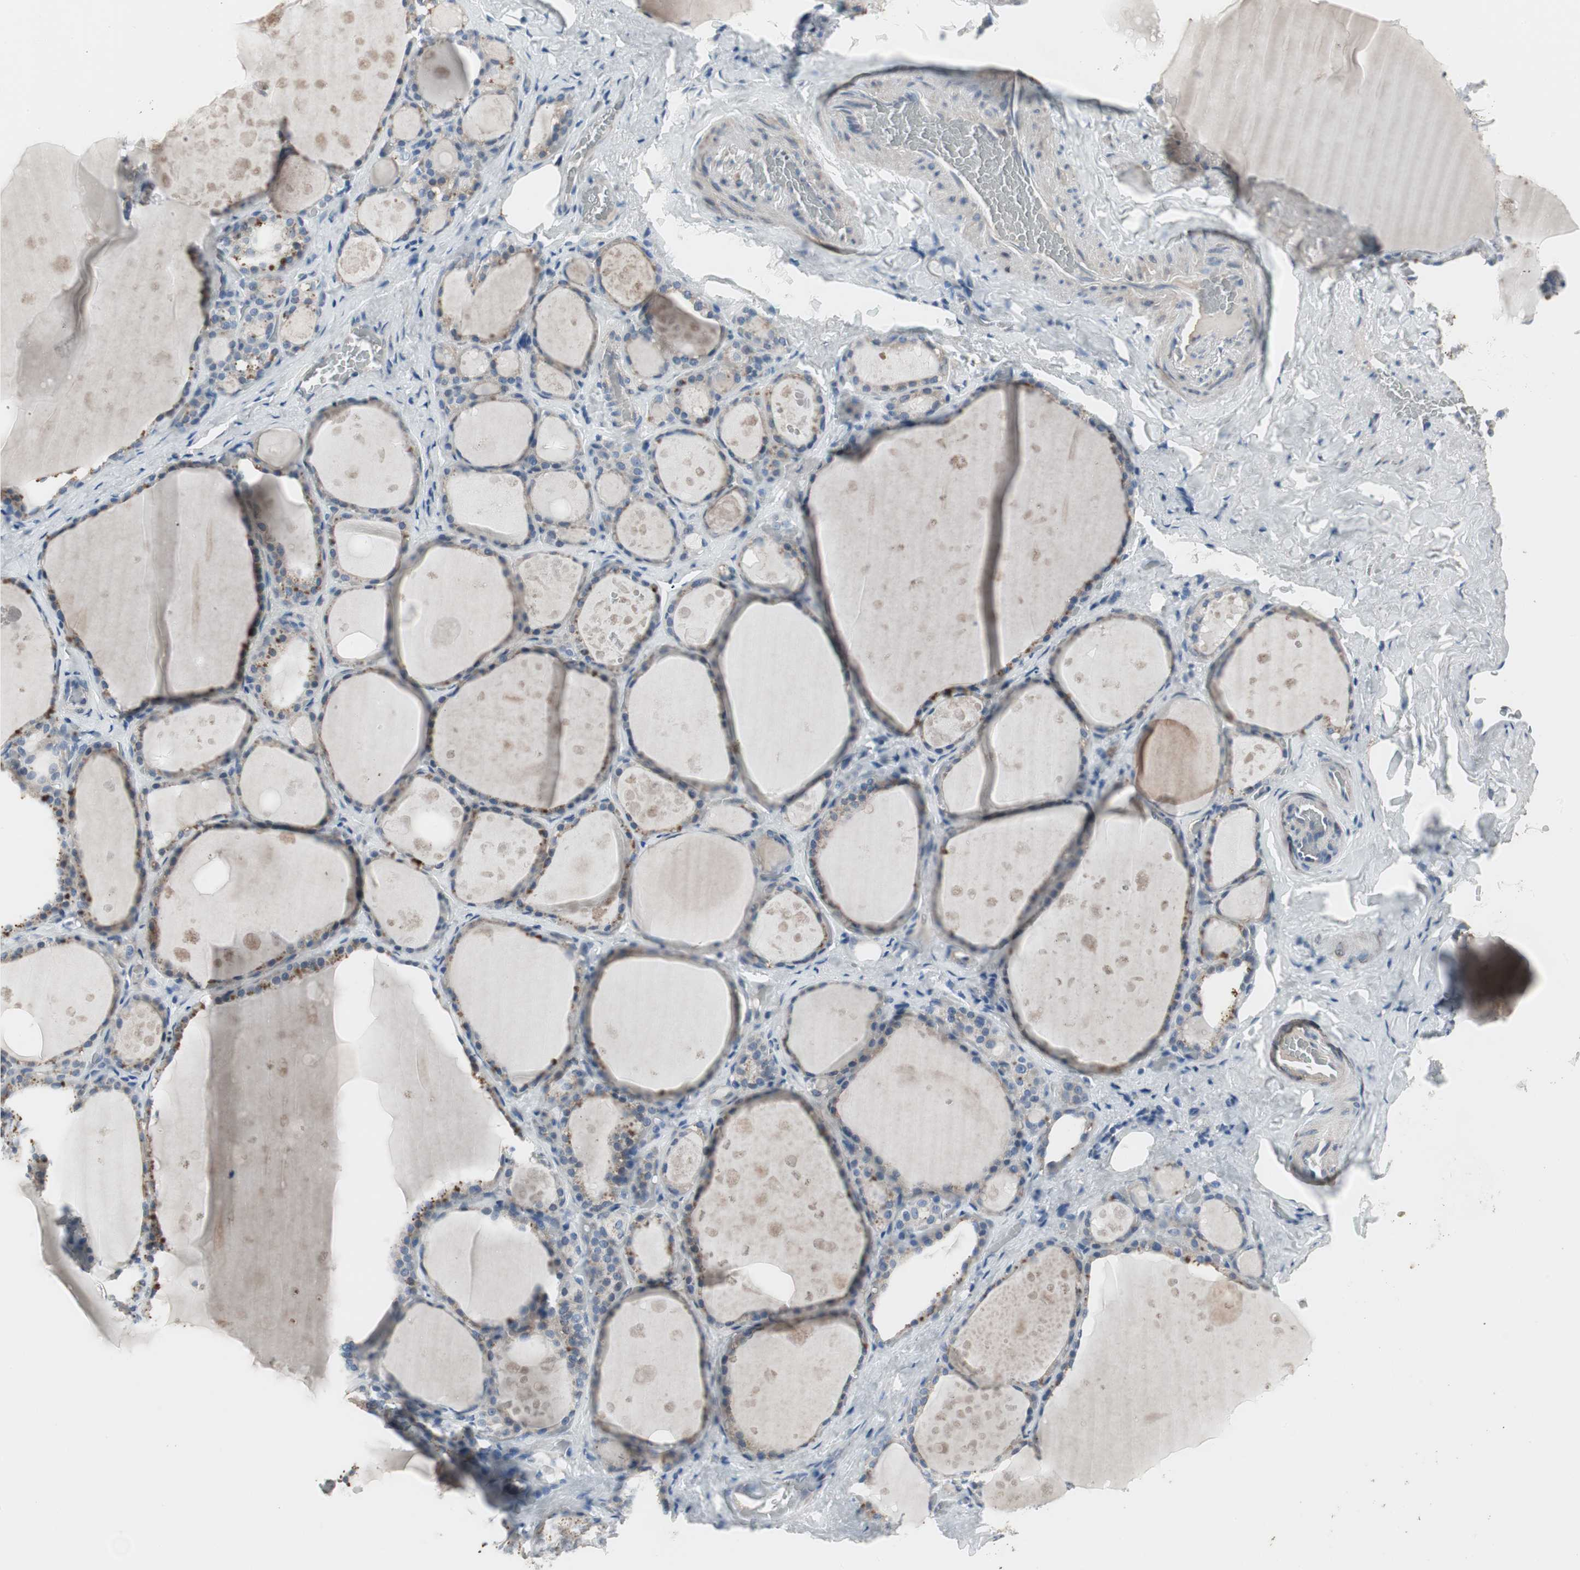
{"staining": {"intensity": "weak", "quantity": "25%-75%", "location": "cytoplasmic/membranous"}, "tissue": "thyroid gland", "cell_type": "Glandular cells", "image_type": "normal", "snomed": [{"axis": "morphology", "description": "Normal tissue, NOS"}, {"axis": "topography", "description": "Thyroid gland"}], "caption": "Glandular cells display weak cytoplasmic/membranous expression in approximately 25%-75% of cells in unremarkable thyroid gland. Nuclei are stained in blue.", "gene": "PIGR", "patient": {"sex": "male", "age": 61}}